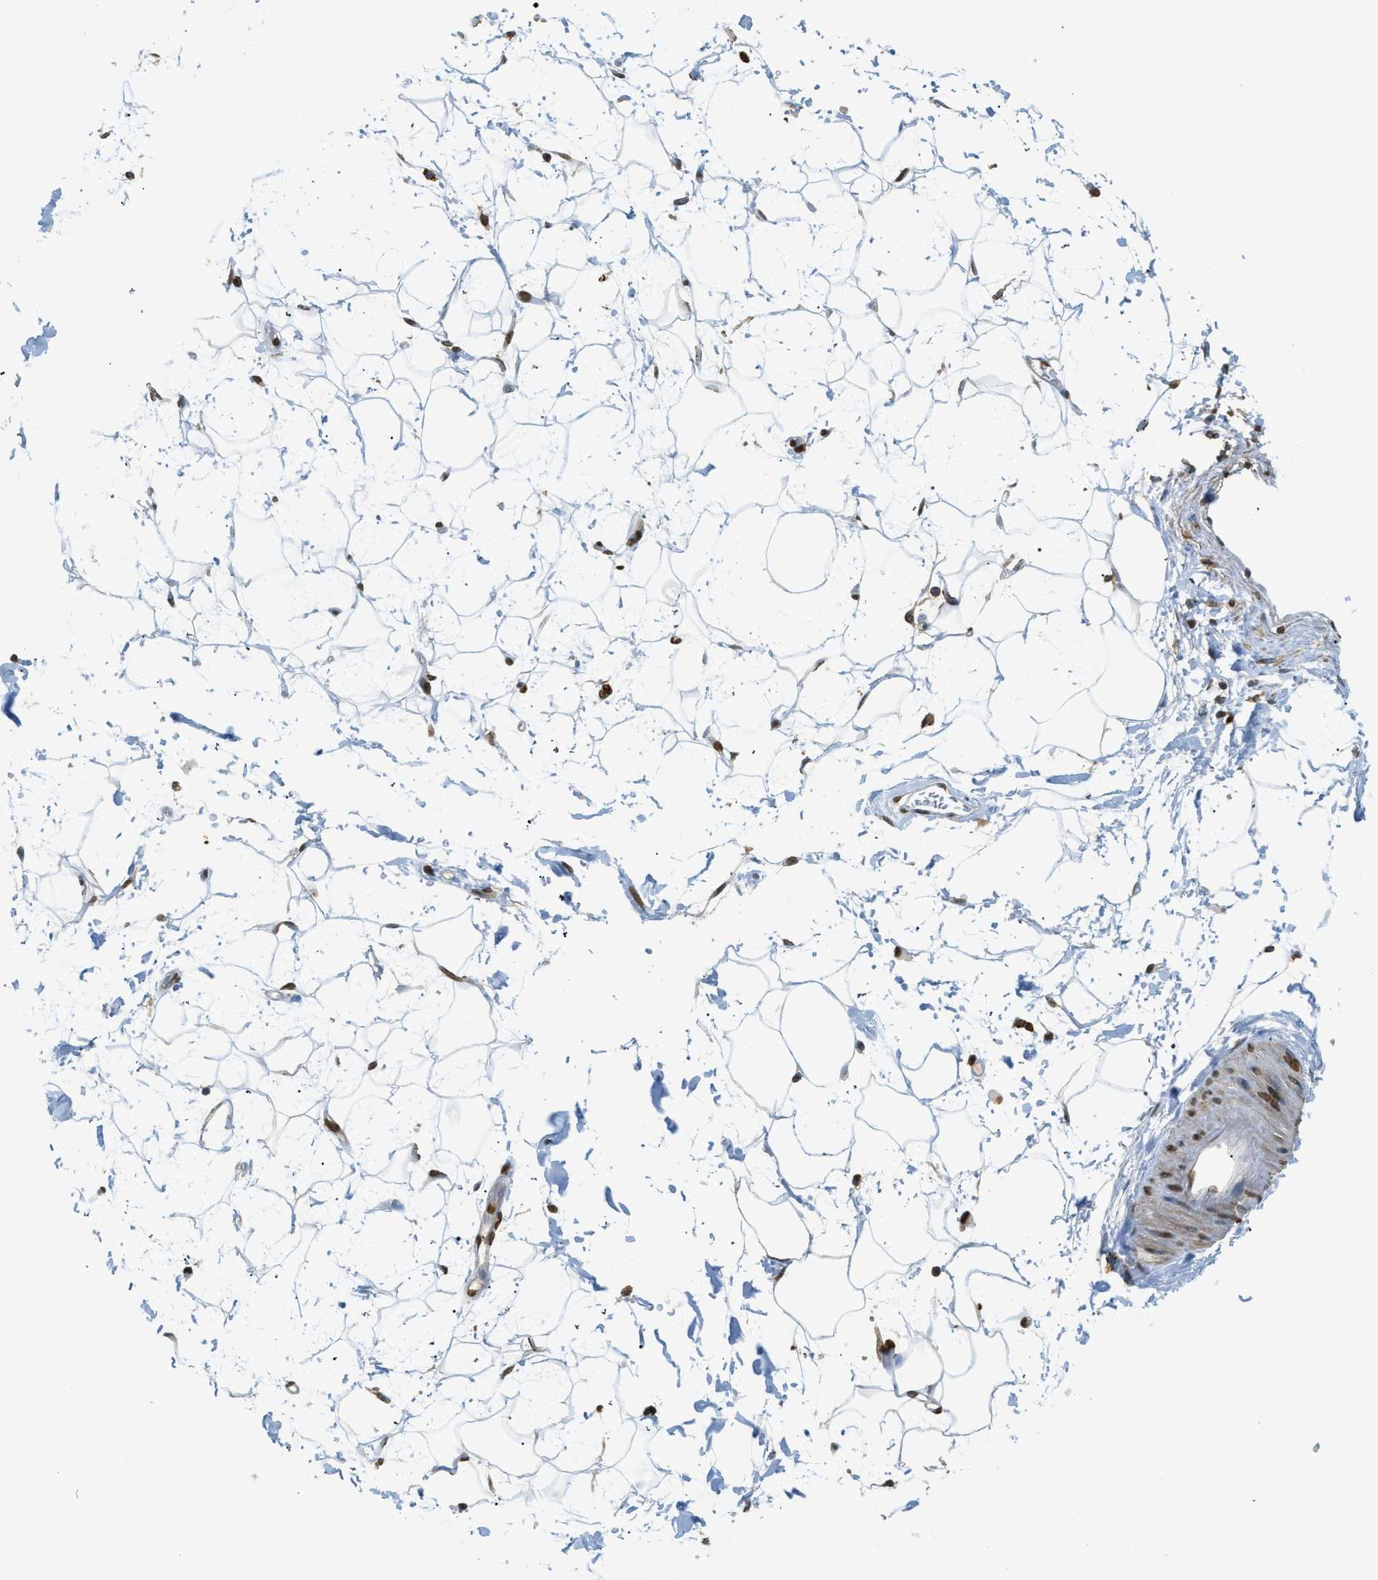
{"staining": {"intensity": "strong", "quantity": ">75%", "location": "nuclear"}, "tissue": "adipose tissue", "cell_type": "Adipocytes", "image_type": "normal", "snomed": [{"axis": "morphology", "description": "Normal tissue, NOS"}, {"axis": "topography", "description": "Soft tissue"}], "caption": "The photomicrograph displays staining of normal adipose tissue, revealing strong nuclear protein positivity (brown color) within adipocytes.", "gene": "NR5A2", "patient": {"sex": "male", "age": 72}}